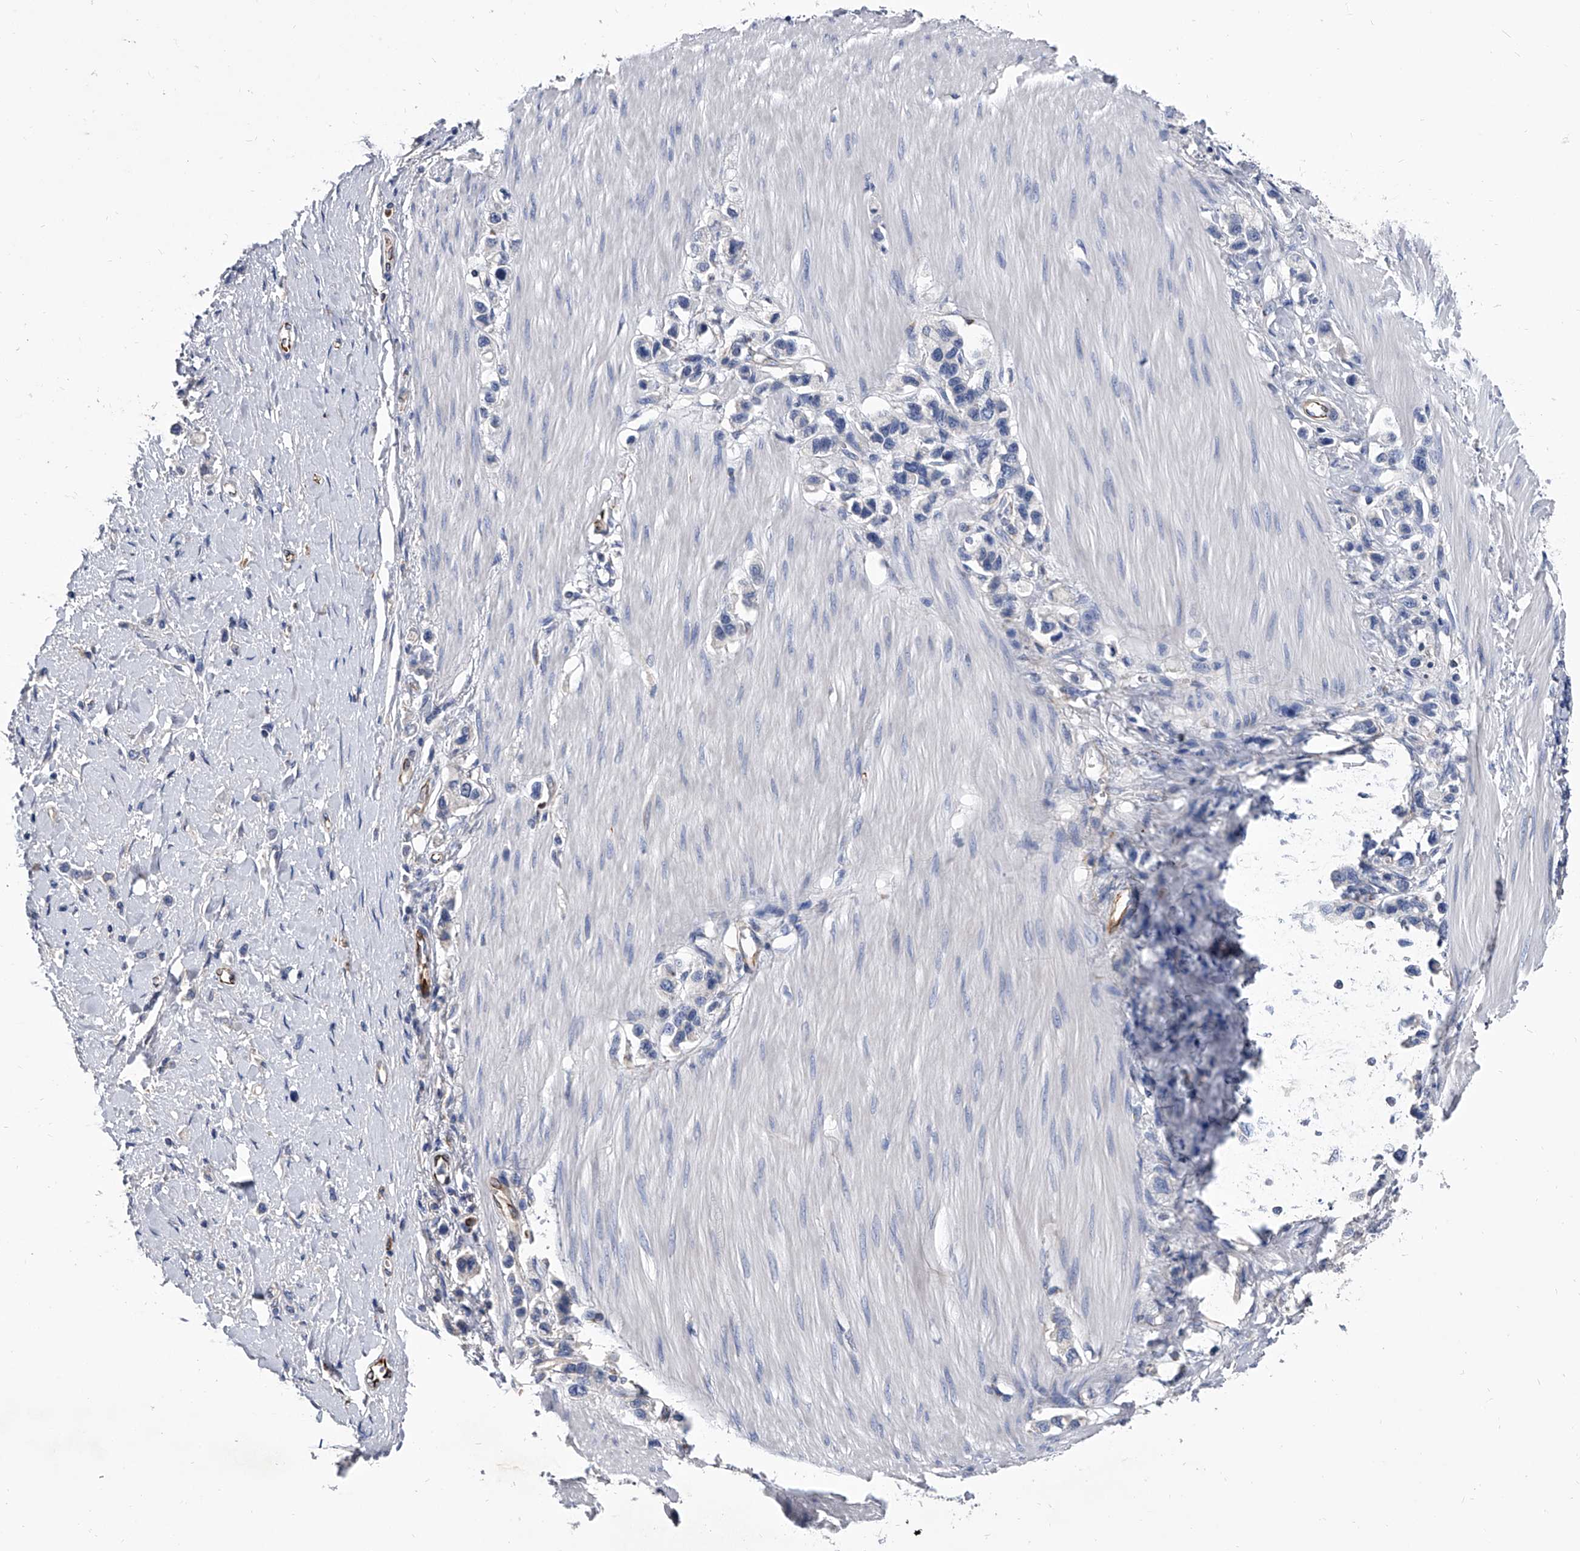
{"staining": {"intensity": "negative", "quantity": "none", "location": "none"}, "tissue": "stomach cancer", "cell_type": "Tumor cells", "image_type": "cancer", "snomed": [{"axis": "morphology", "description": "Adenocarcinoma, NOS"}, {"axis": "topography", "description": "Stomach"}], "caption": "Immunohistochemistry (IHC) photomicrograph of neoplastic tissue: human stomach cancer stained with DAB displays no significant protein staining in tumor cells. Brightfield microscopy of immunohistochemistry stained with DAB (brown) and hematoxylin (blue), captured at high magnification.", "gene": "EFCAB7", "patient": {"sex": "female", "age": 65}}